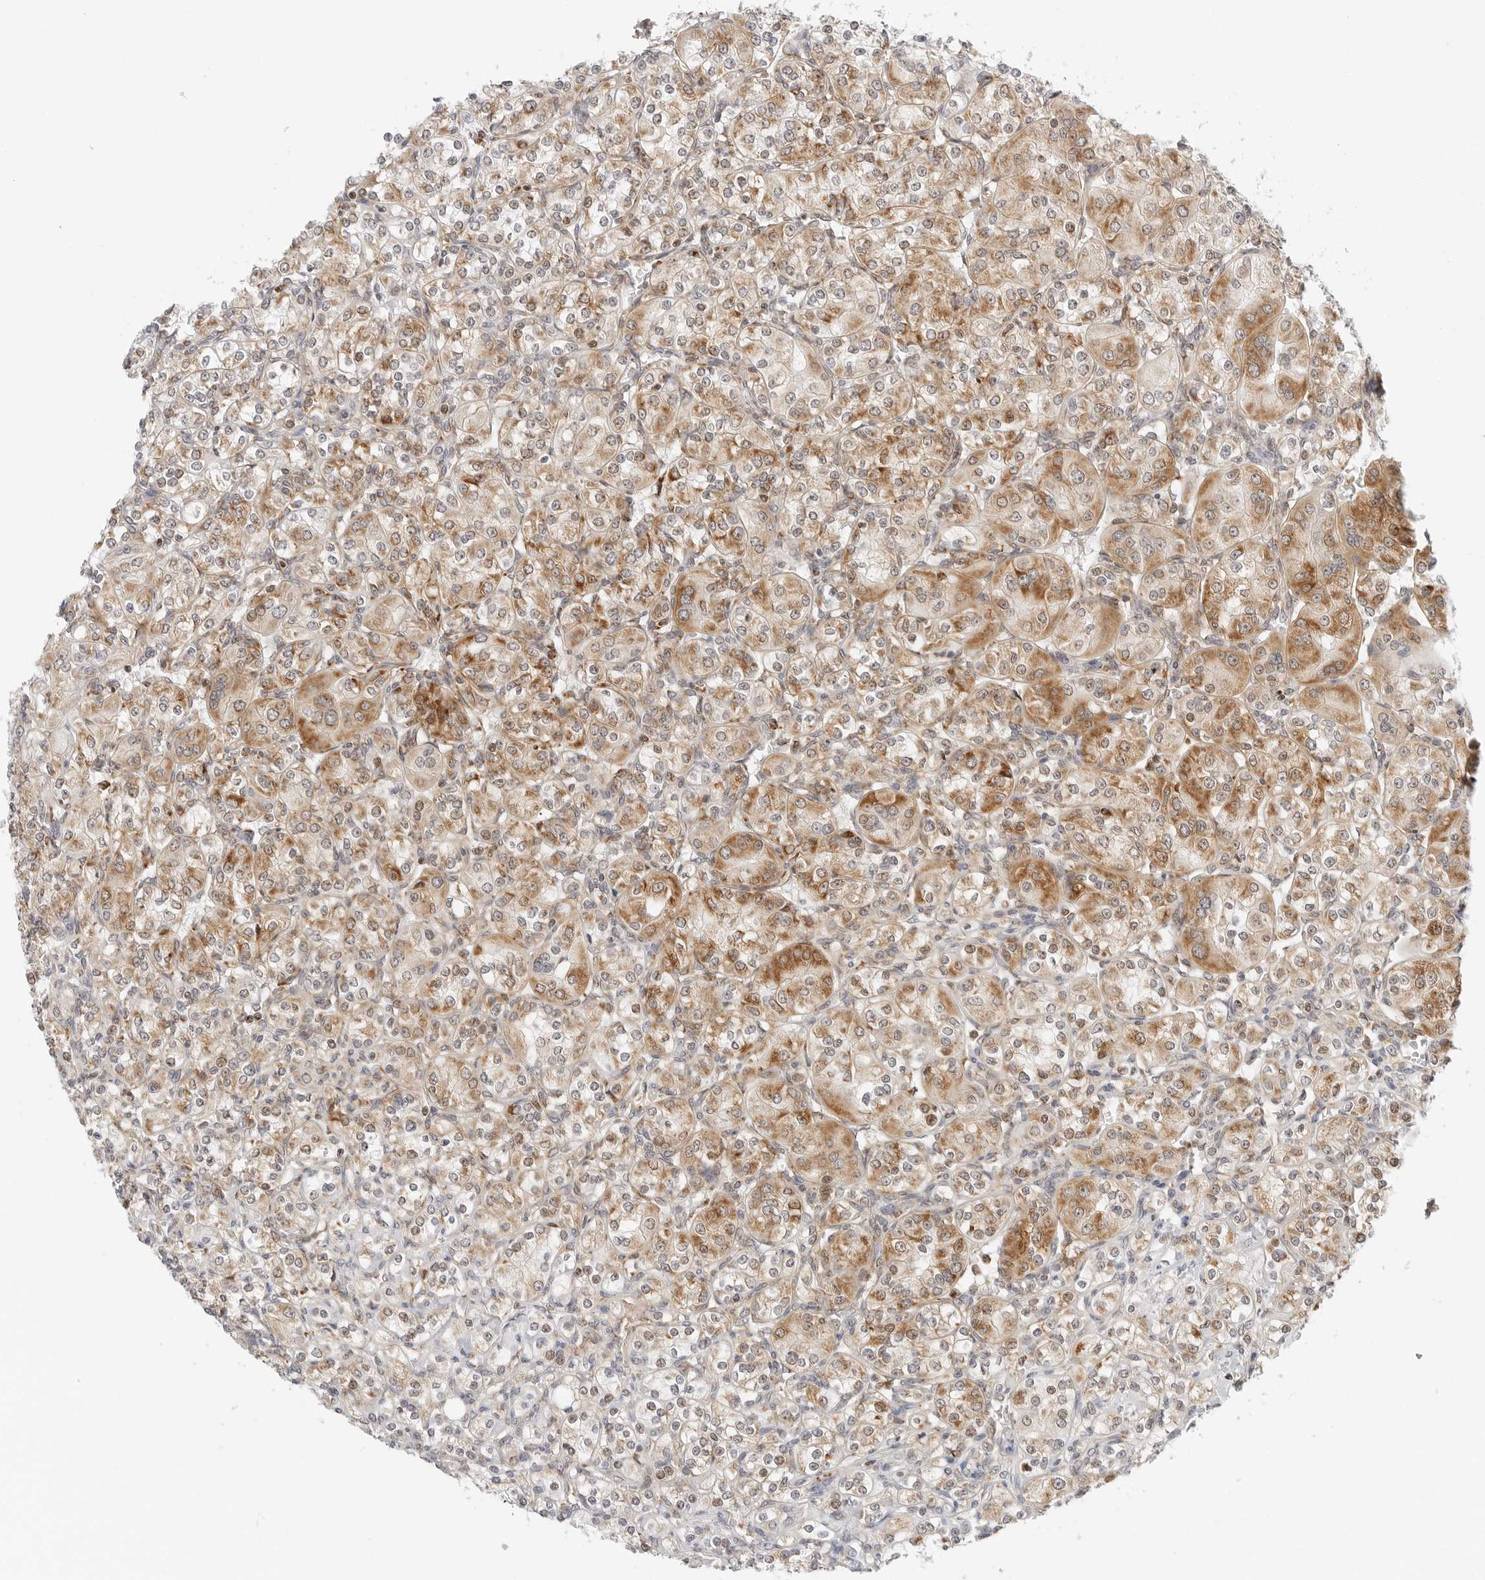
{"staining": {"intensity": "moderate", "quantity": ">75%", "location": "cytoplasmic/membranous"}, "tissue": "renal cancer", "cell_type": "Tumor cells", "image_type": "cancer", "snomed": [{"axis": "morphology", "description": "Adenocarcinoma, NOS"}, {"axis": "topography", "description": "Kidney"}], "caption": "Immunohistochemical staining of renal adenocarcinoma shows medium levels of moderate cytoplasmic/membranous expression in about >75% of tumor cells. Nuclei are stained in blue.", "gene": "DYRK4", "patient": {"sex": "male", "age": 77}}